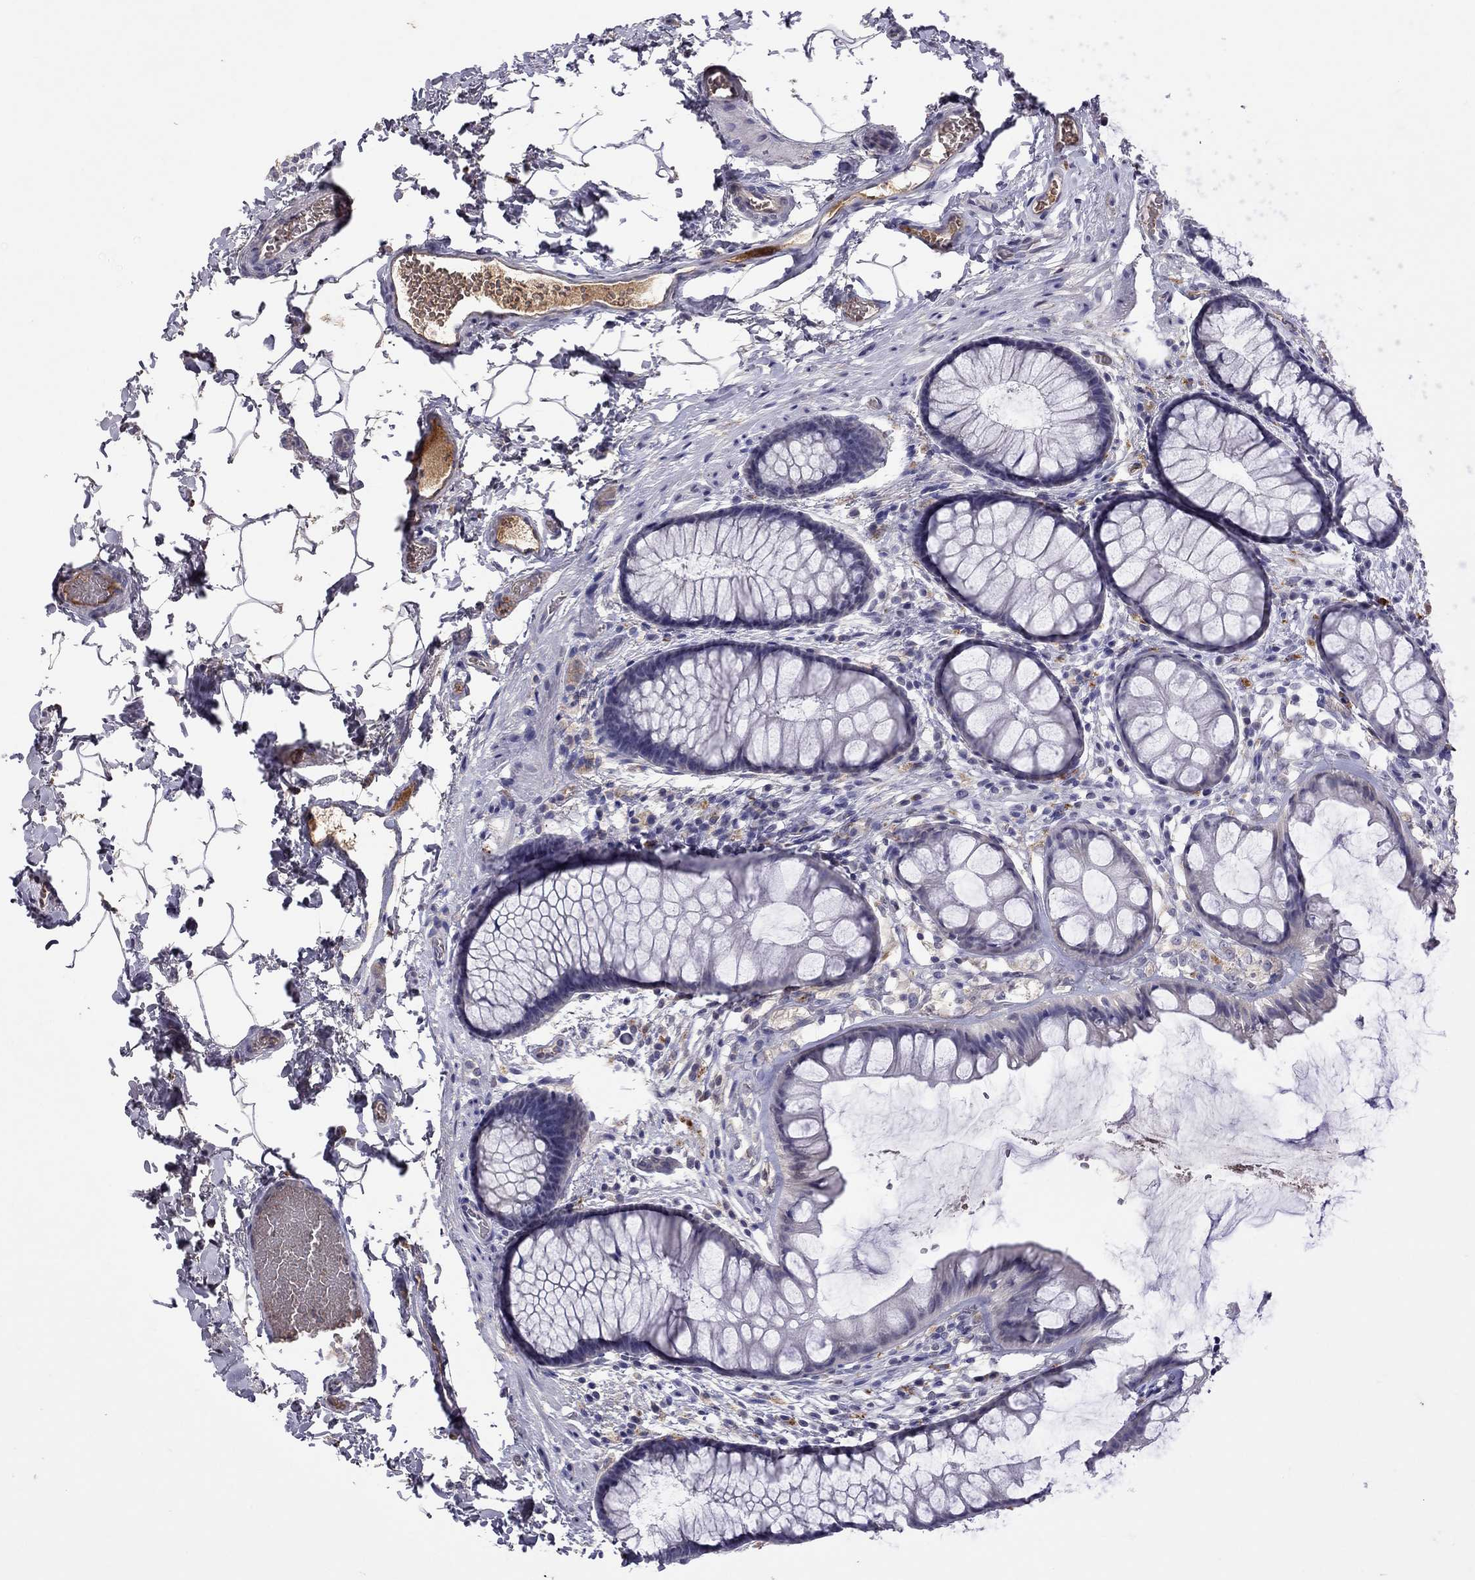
{"staining": {"intensity": "negative", "quantity": "none", "location": "none"}, "tissue": "rectum", "cell_type": "Glandular cells", "image_type": "normal", "snomed": [{"axis": "morphology", "description": "Normal tissue, NOS"}, {"axis": "topography", "description": "Rectum"}], "caption": "This is a micrograph of immunohistochemistry staining of benign rectum, which shows no positivity in glandular cells. (Stains: DAB (3,3'-diaminobenzidine) immunohistochemistry (IHC) with hematoxylin counter stain, Microscopy: brightfield microscopy at high magnification).", "gene": "SERPINA3", "patient": {"sex": "female", "age": 62}}